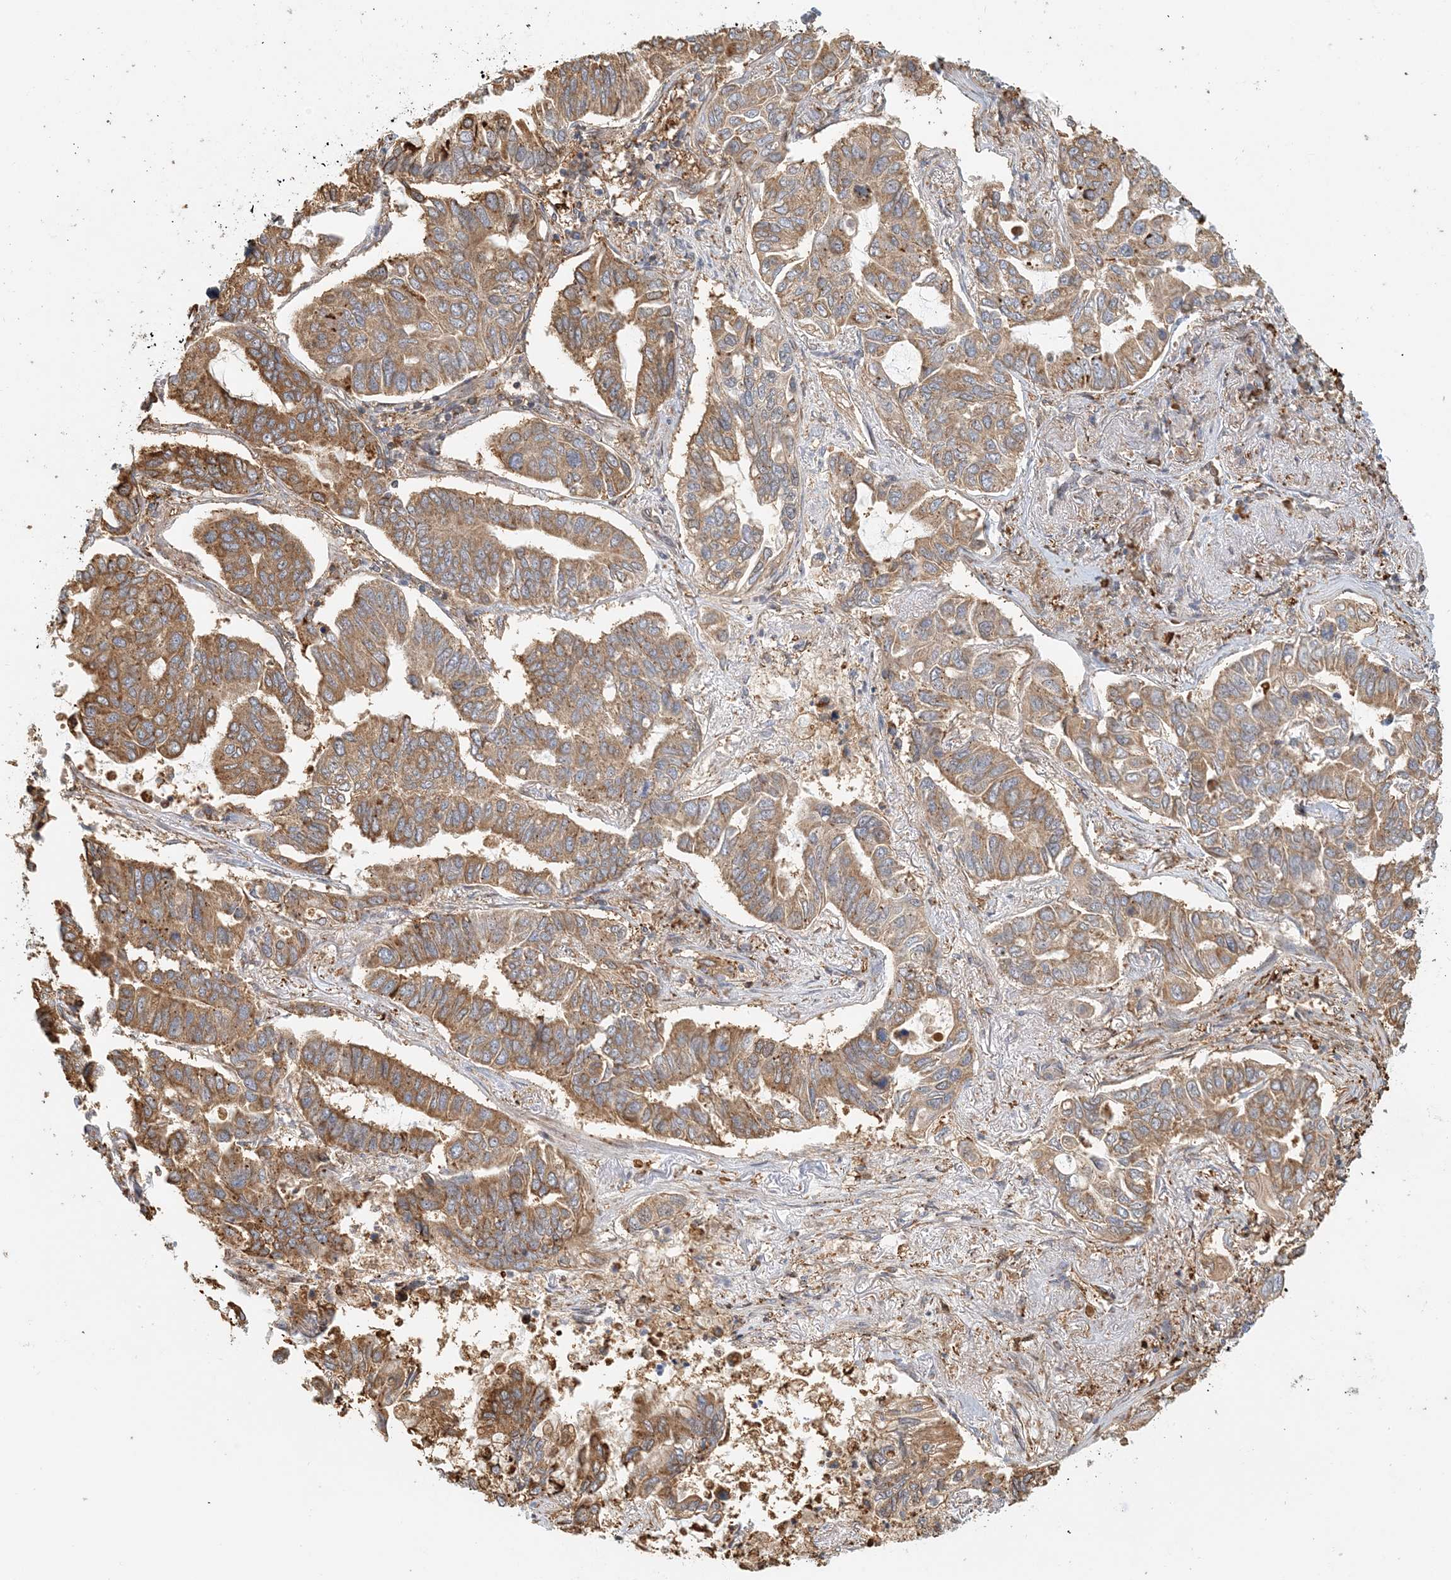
{"staining": {"intensity": "moderate", "quantity": ">75%", "location": "cytoplasmic/membranous"}, "tissue": "lung cancer", "cell_type": "Tumor cells", "image_type": "cancer", "snomed": [{"axis": "morphology", "description": "Adenocarcinoma, NOS"}, {"axis": "topography", "description": "Lung"}], "caption": "A brown stain highlights moderate cytoplasmic/membranous positivity of a protein in human adenocarcinoma (lung) tumor cells.", "gene": "HNMT", "patient": {"sex": "male", "age": 64}}